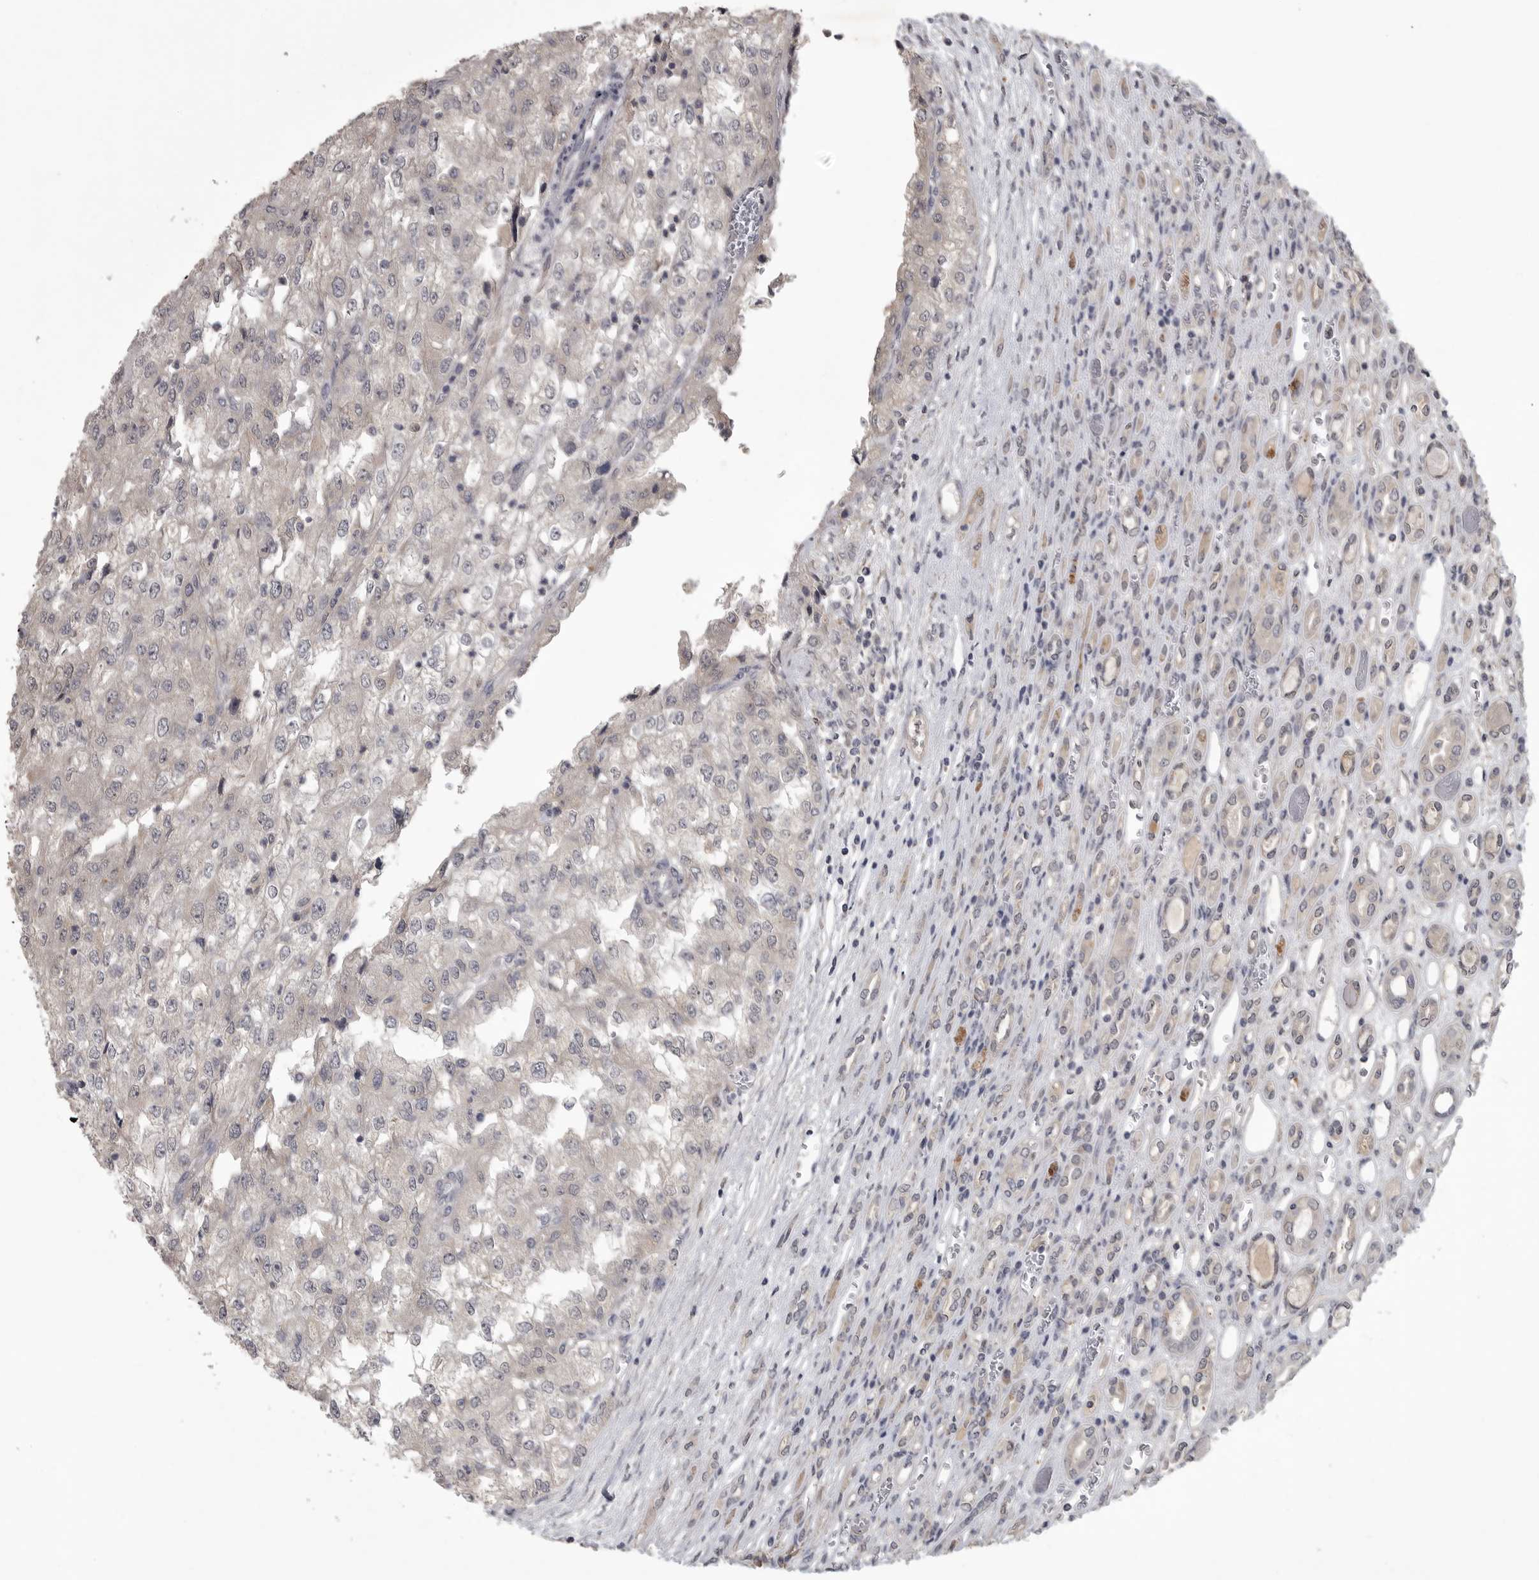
{"staining": {"intensity": "negative", "quantity": "none", "location": "none"}, "tissue": "renal cancer", "cell_type": "Tumor cells", "image_type": "cancer", "snomed": [{"axis": "morphology", "description": "Adenocarcinoma, NOS"}, {"axis": "topography", "description": "Kidney"}], "caption": "Photomicrograph shows no significant protein positivity in tumor cells of renal cancer.", "gene": "ZNF114", "patient": {"sex": "female", "age": 54}}